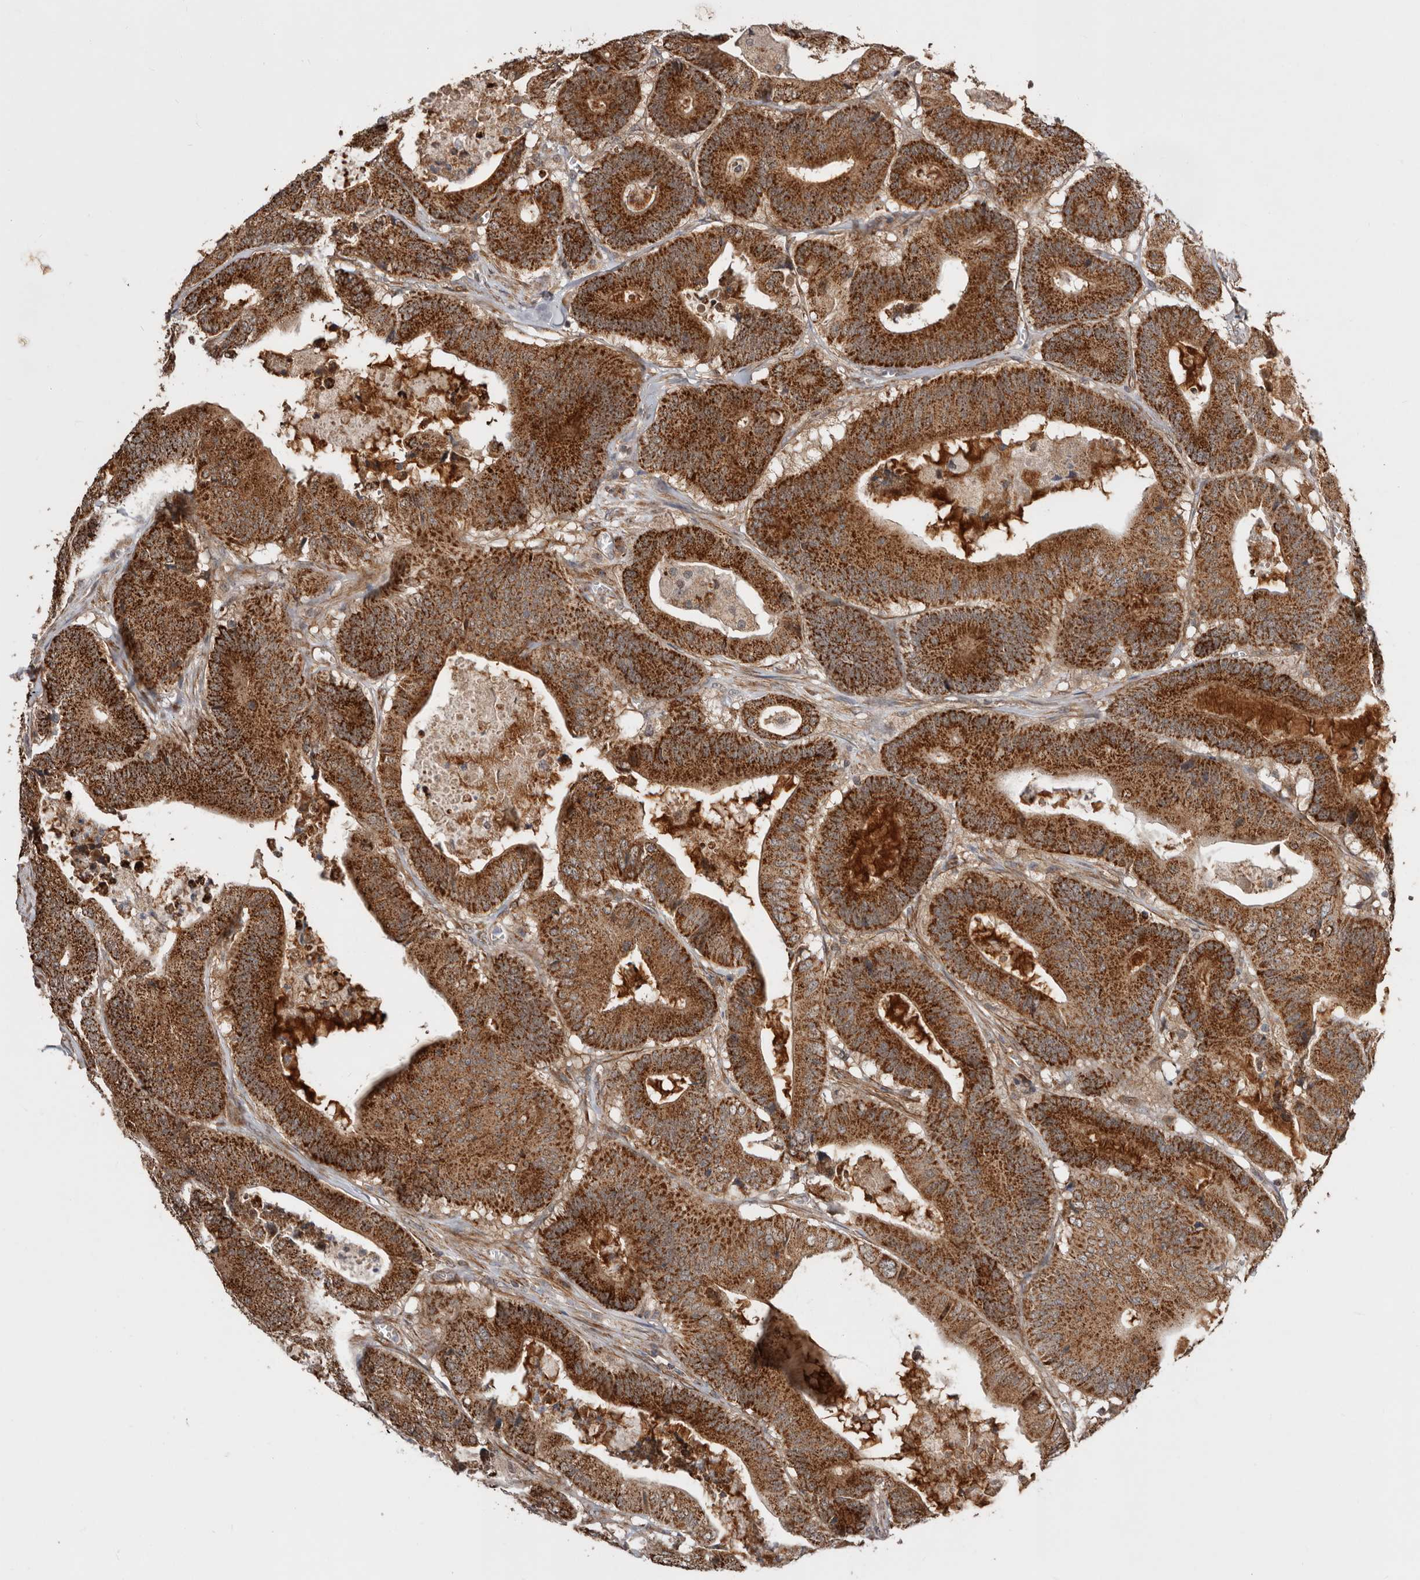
{"staining": {"intensity": "moderate", "quantity": ">75%", "location": "cytoplasmic/membranous"}, "tissue": "colorectal cancer", "cell_type": "Tumor cells", "image_type": "cancer", "snomed": [{"axis": "morphology", "description": "Adenocarcinoma, NOS"}, {"axis": "topography", "description": "Colon"}], "caption": "Adenocarcinoma (colorectal) stained with DAB immunohistochemistry exhibits medium levels of moderate cytoplasmic/membranous expression in approximately >75% of tumor cells. The protein is shown in brown color, while the nuclei are stained blue.", "gene": "PROKR1", "patient": {"sex": "female", "age": 84}}